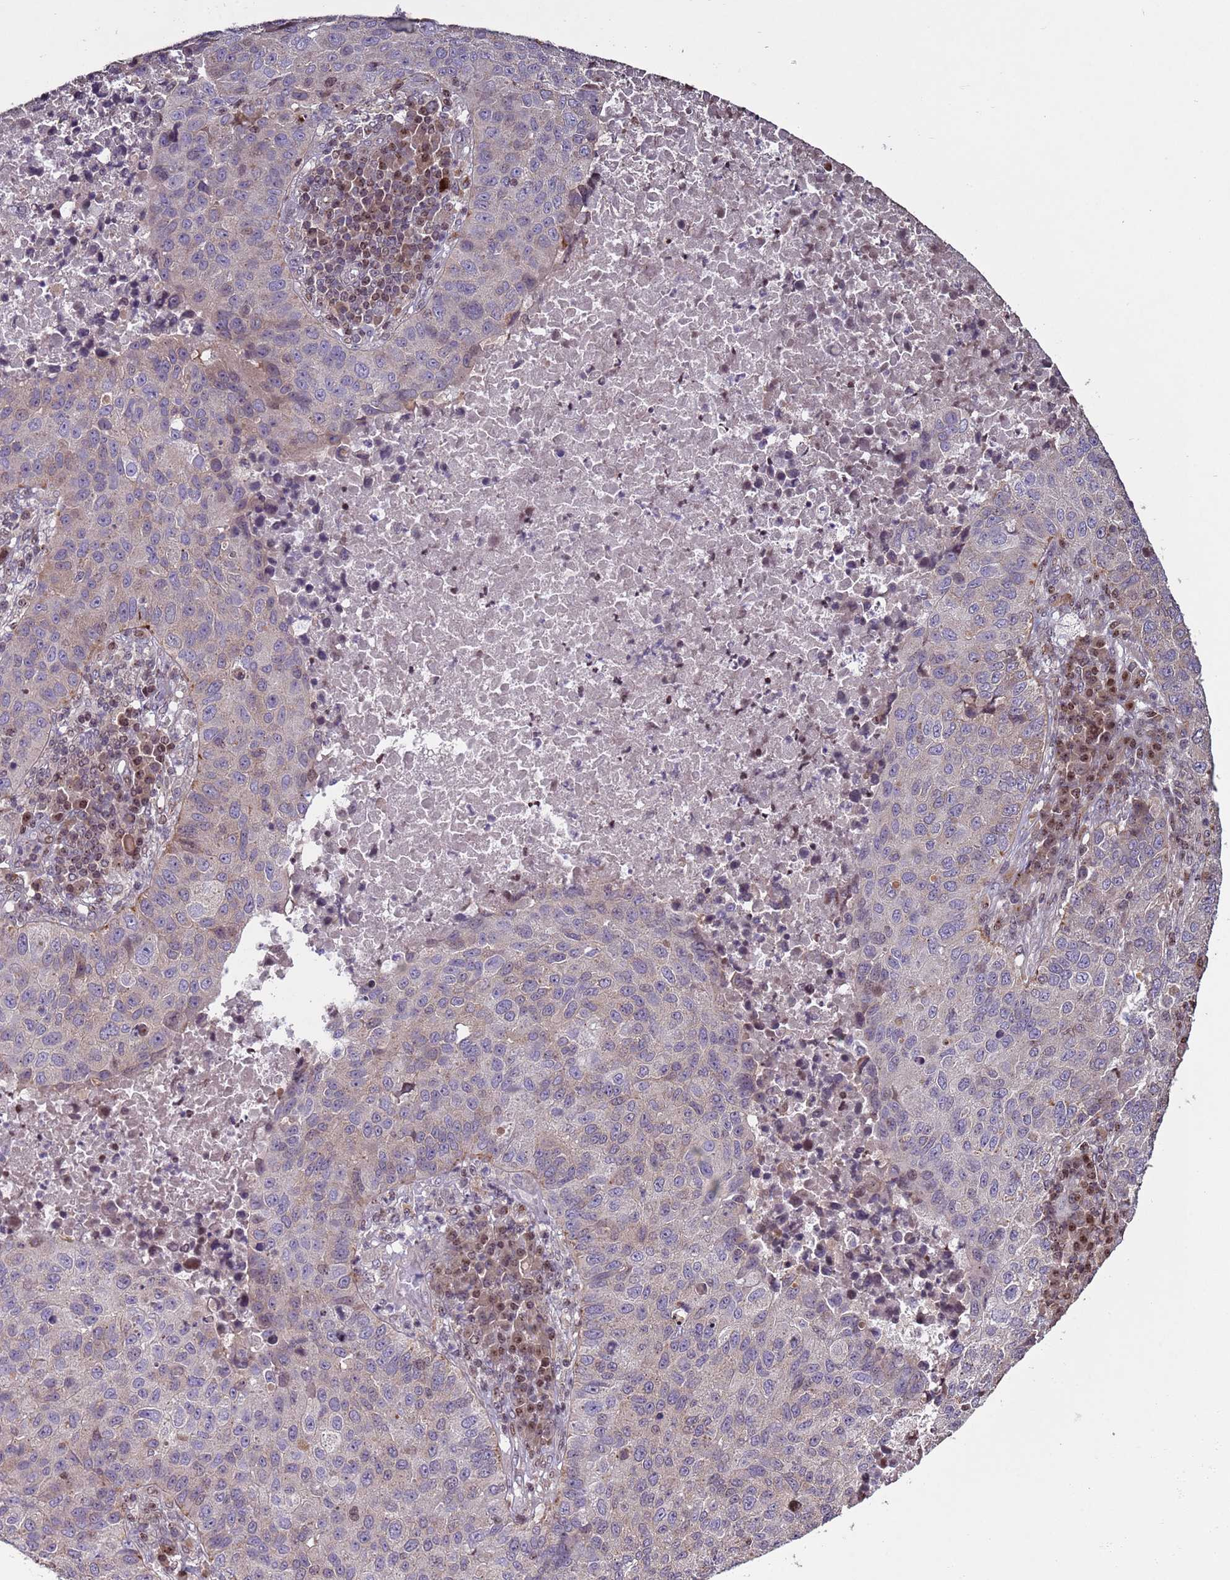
{"staining": {"intensity": "weak", "quantity": "<25%", "location": "cytoplasmic/membranous"}, "tissue": "lung cancer", "cell_type": "Tumor cells", "image_type": "cancer", "snomed": [{"axis": "morphology", "description": "Squamous cell carcinoma, NOS"}, {"axis": "topography", "description": "Lung"}], "caption": "Immunohistochemistry (IHC) of lung cancer shows no staining in tumor cells.", "gene": "HGH1", "patient": {"sex": "male", "age": 73}}